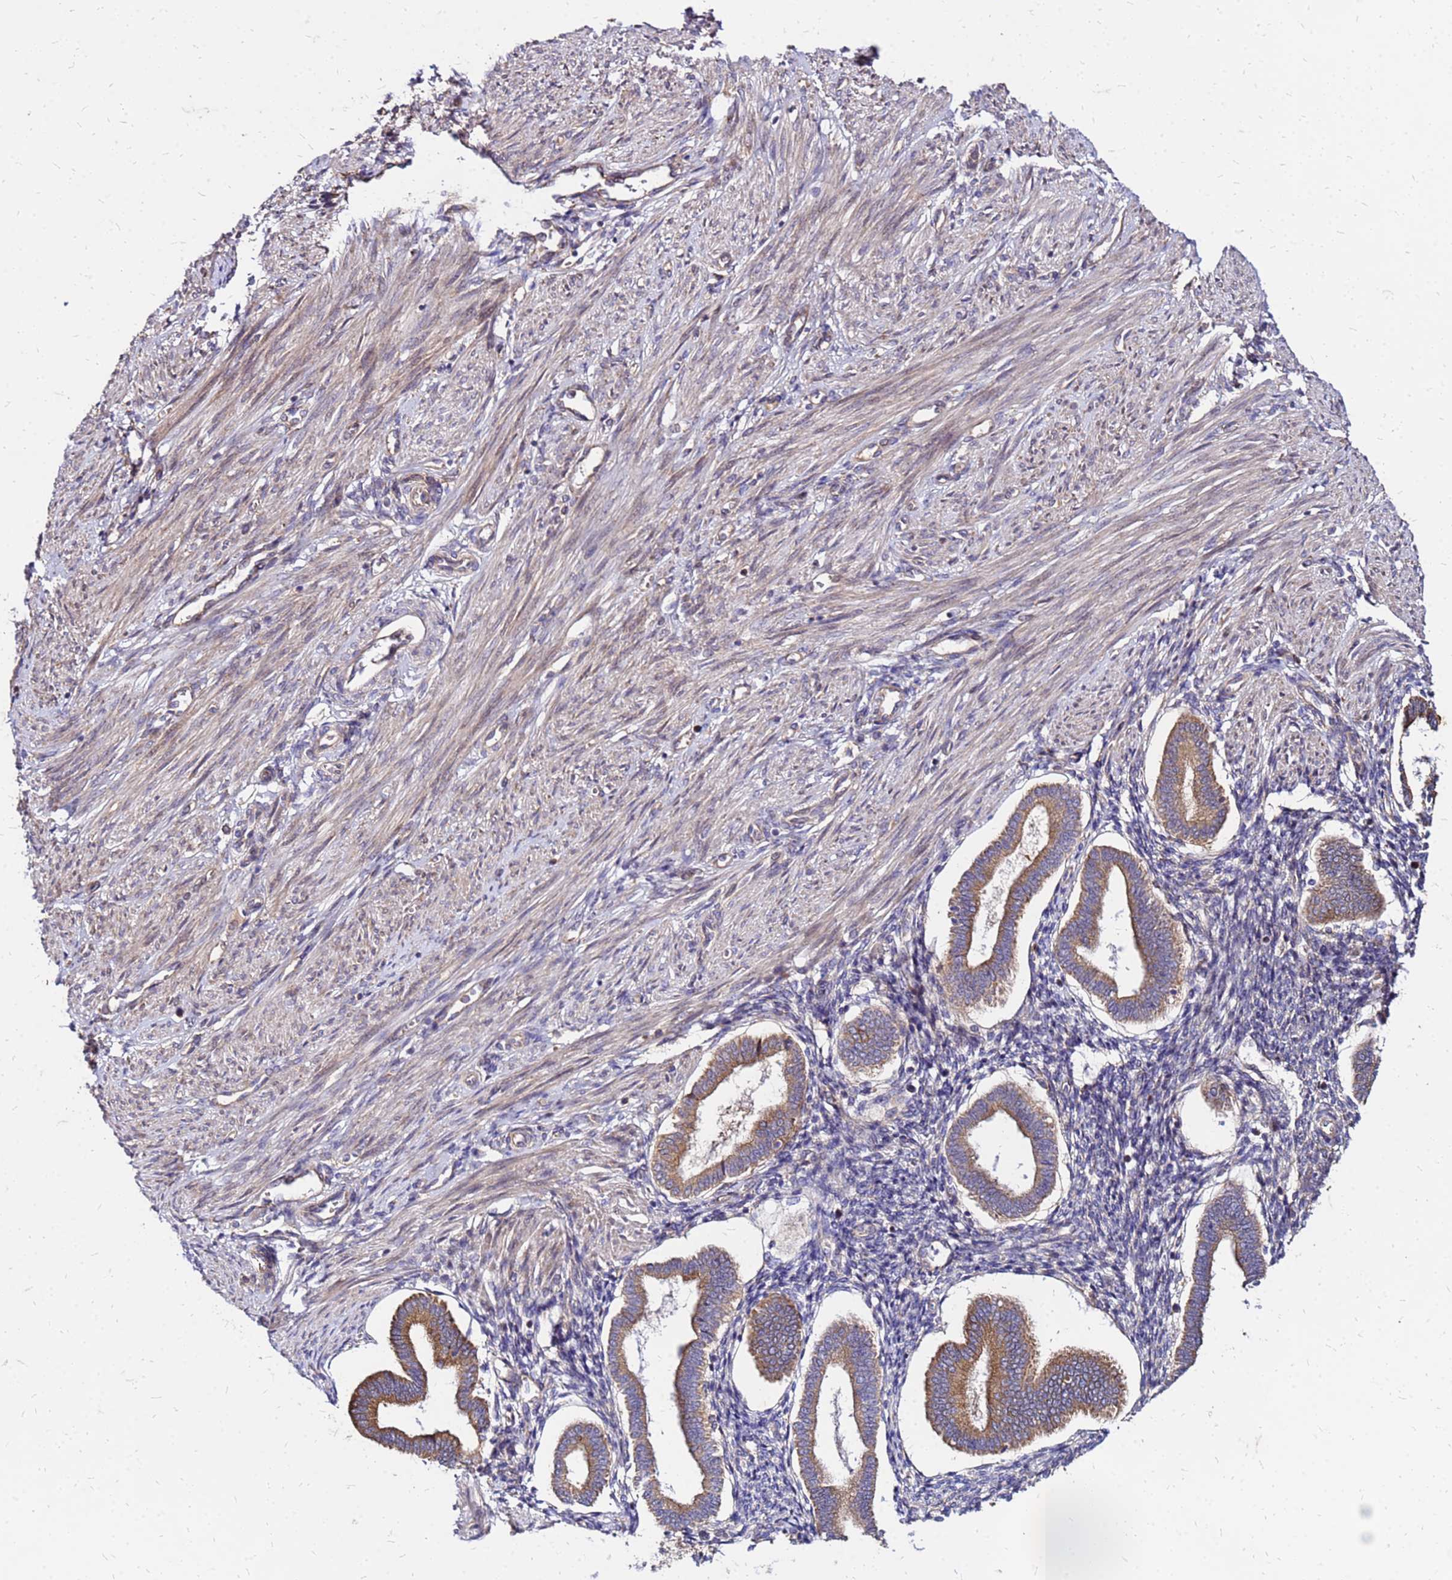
{"staining": {"intensity": "moderate", "quantity": "<25%", "location": "cytoplasmic/membranous"}, "tissue": "endometrium", "cell_type": "Cells in endometrial stroma", "image_type": "normal", "snomed": [{"axis": "morphology", "description": "Normal tissue, NOS"}, {"axis": "topography", "description": "Endometrium"}], "caption": "Protein analysis of normal endometrium exhibits moderate cytoplasmic/membranous positivity in approximately <25% of cells in endometrial stroma. The protein of interest is shown in brown color, while the nuclei are stained blue.", "gene": "VMO1", "patient": {"sex": "female", "age": 24}}